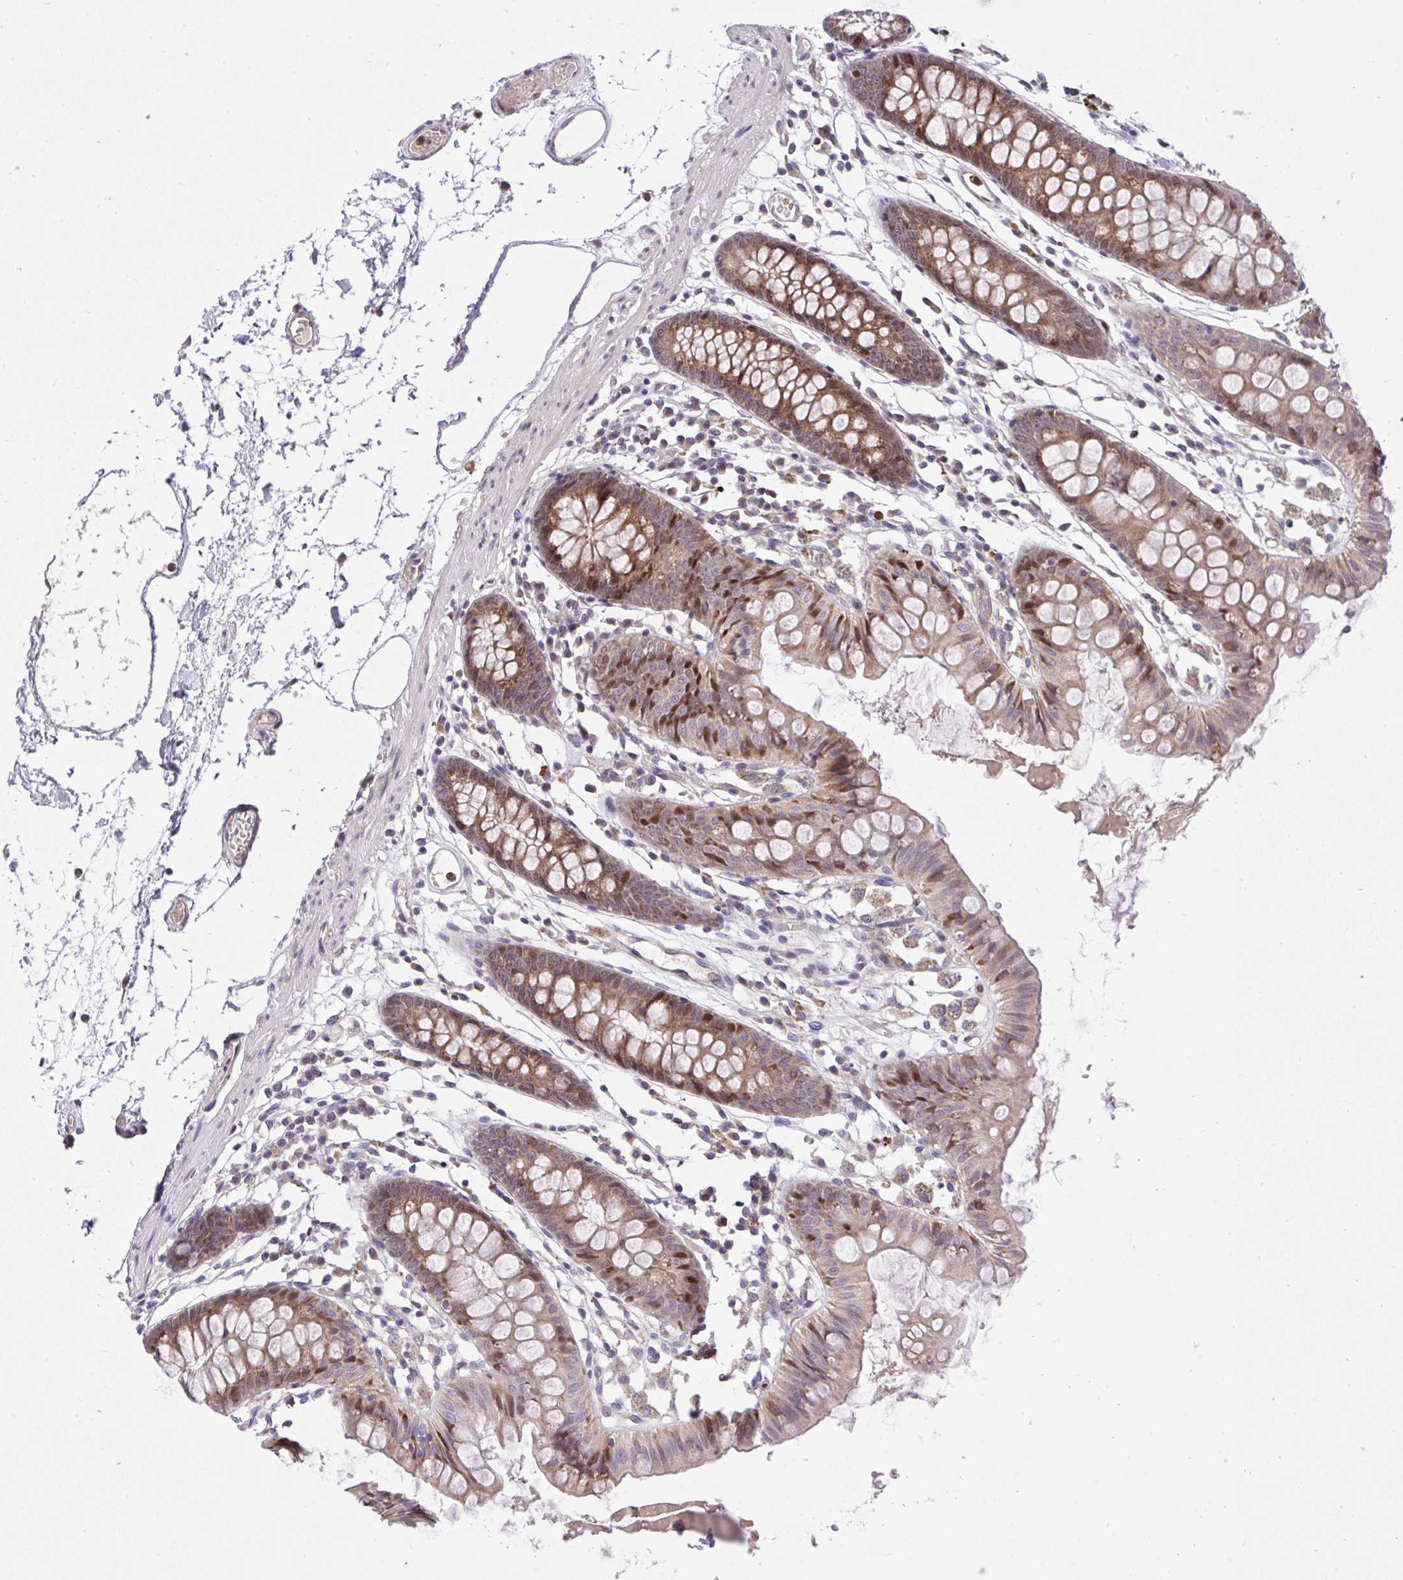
{"staining": {"intensity": "weak", "quantity": ">75%", "location": "cytoplasmic/membranous"}, "tissue": "colon", "cell_type": "Endothelial cells", "image_type": "normal", "snomed": [{"axis": "morphology", "description": "Normal tissue, NOS"}, {"axis": "topography", "description": "Colon"}], "caption": "Immunohistochemistry (IHC) micrograph of unremarkable colon: colon stained using IHC exhibits low levels of weak protein expression localized specifically in the cytoplasmic/membranous of endothelial cells, appearing as a cytoplasmic/membranous brown color.", "gene": "CHIA", "patient": {"sex": "female", "age": 84}}